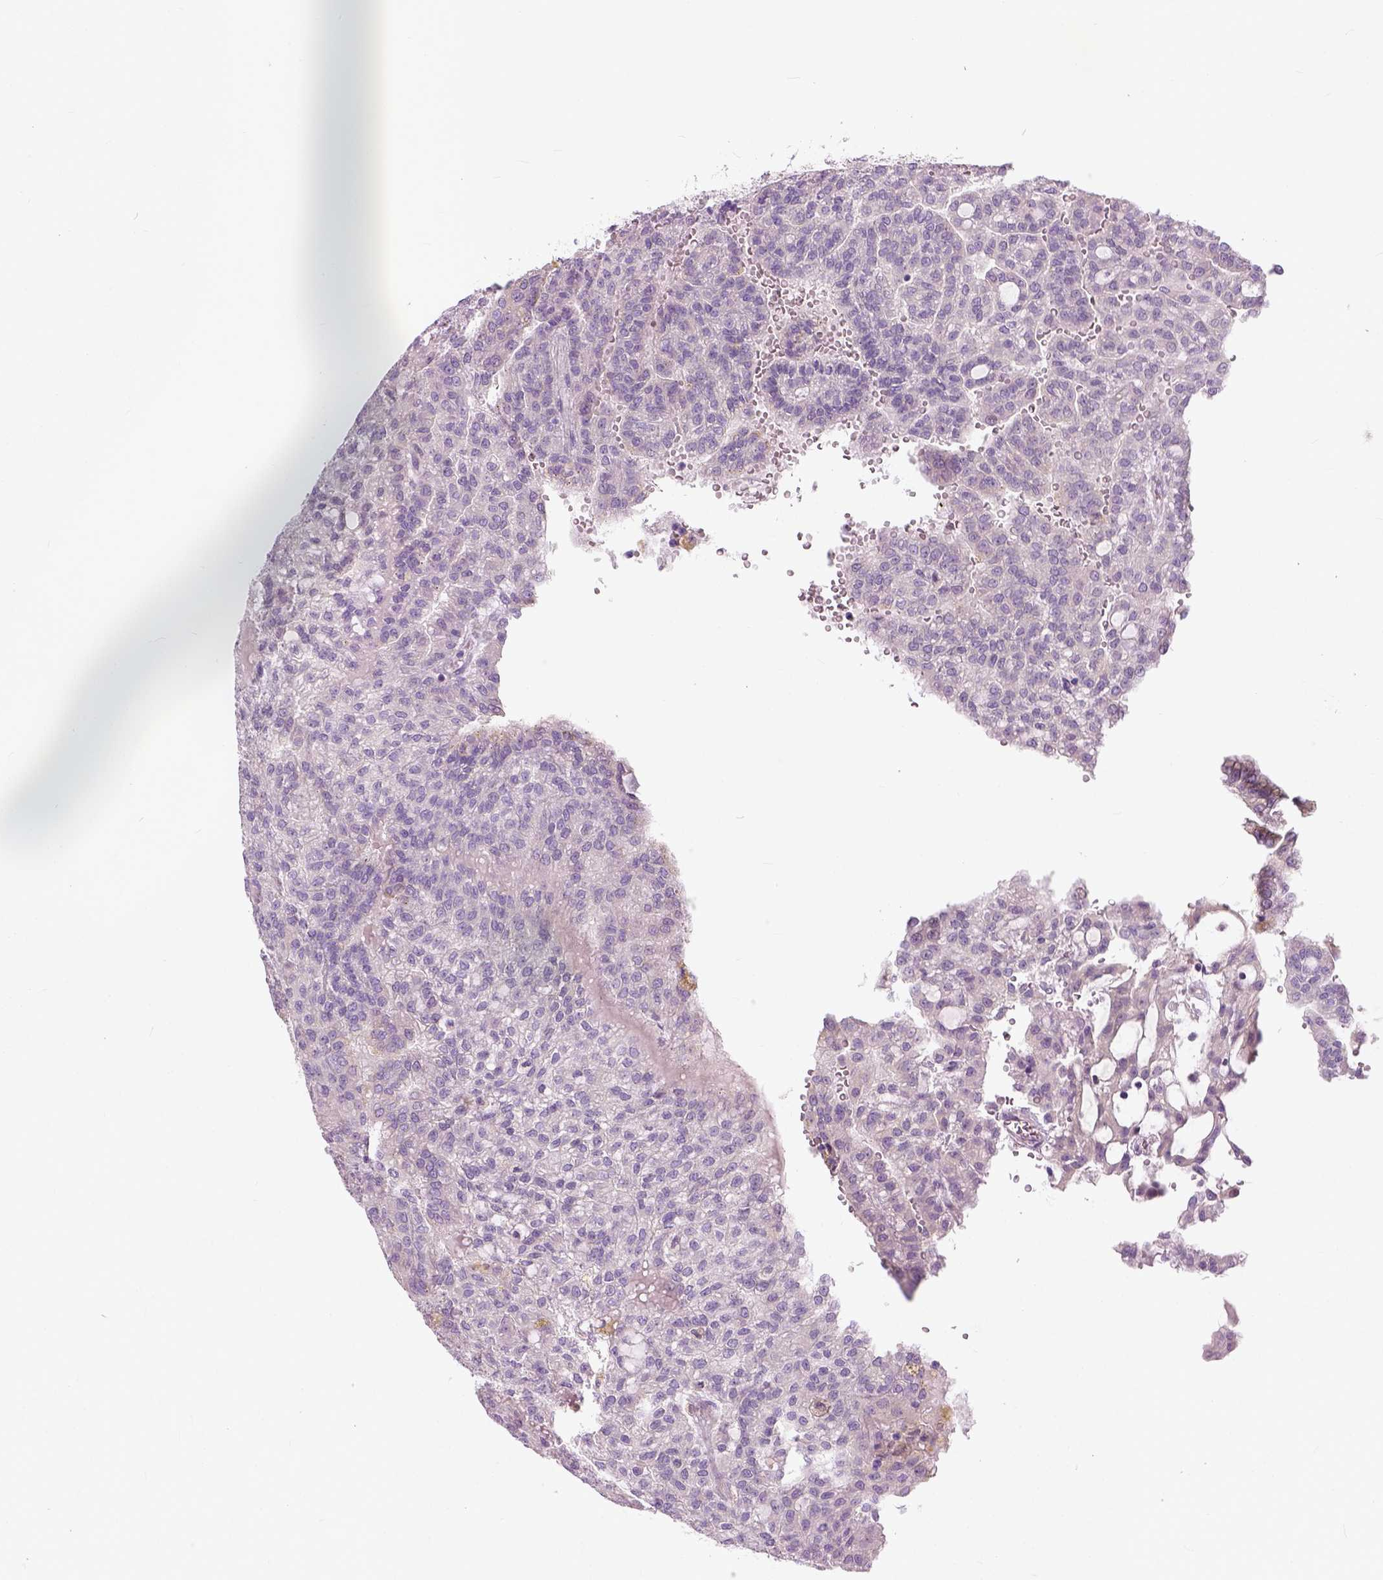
{"staining": {"intensity": "negative", "quantity": "none", "location": "none"}, "tissue": "renal cancer", "cell_type": "Tumor cells", "image_type": "cancer", "snomed": [{"axis": "morphology", "description": "Adenocarcinoma, NOS"}, {"axis": "topography", "description": "Kidney"}], "caption": "Immunohistochemistry (IHC) histopathology image of renal cancer stained for a protein (brown), which exhibits no staining in tumor cells.", "gene": "TRIM72", "patient": {"sex": "male", "age": 63}}